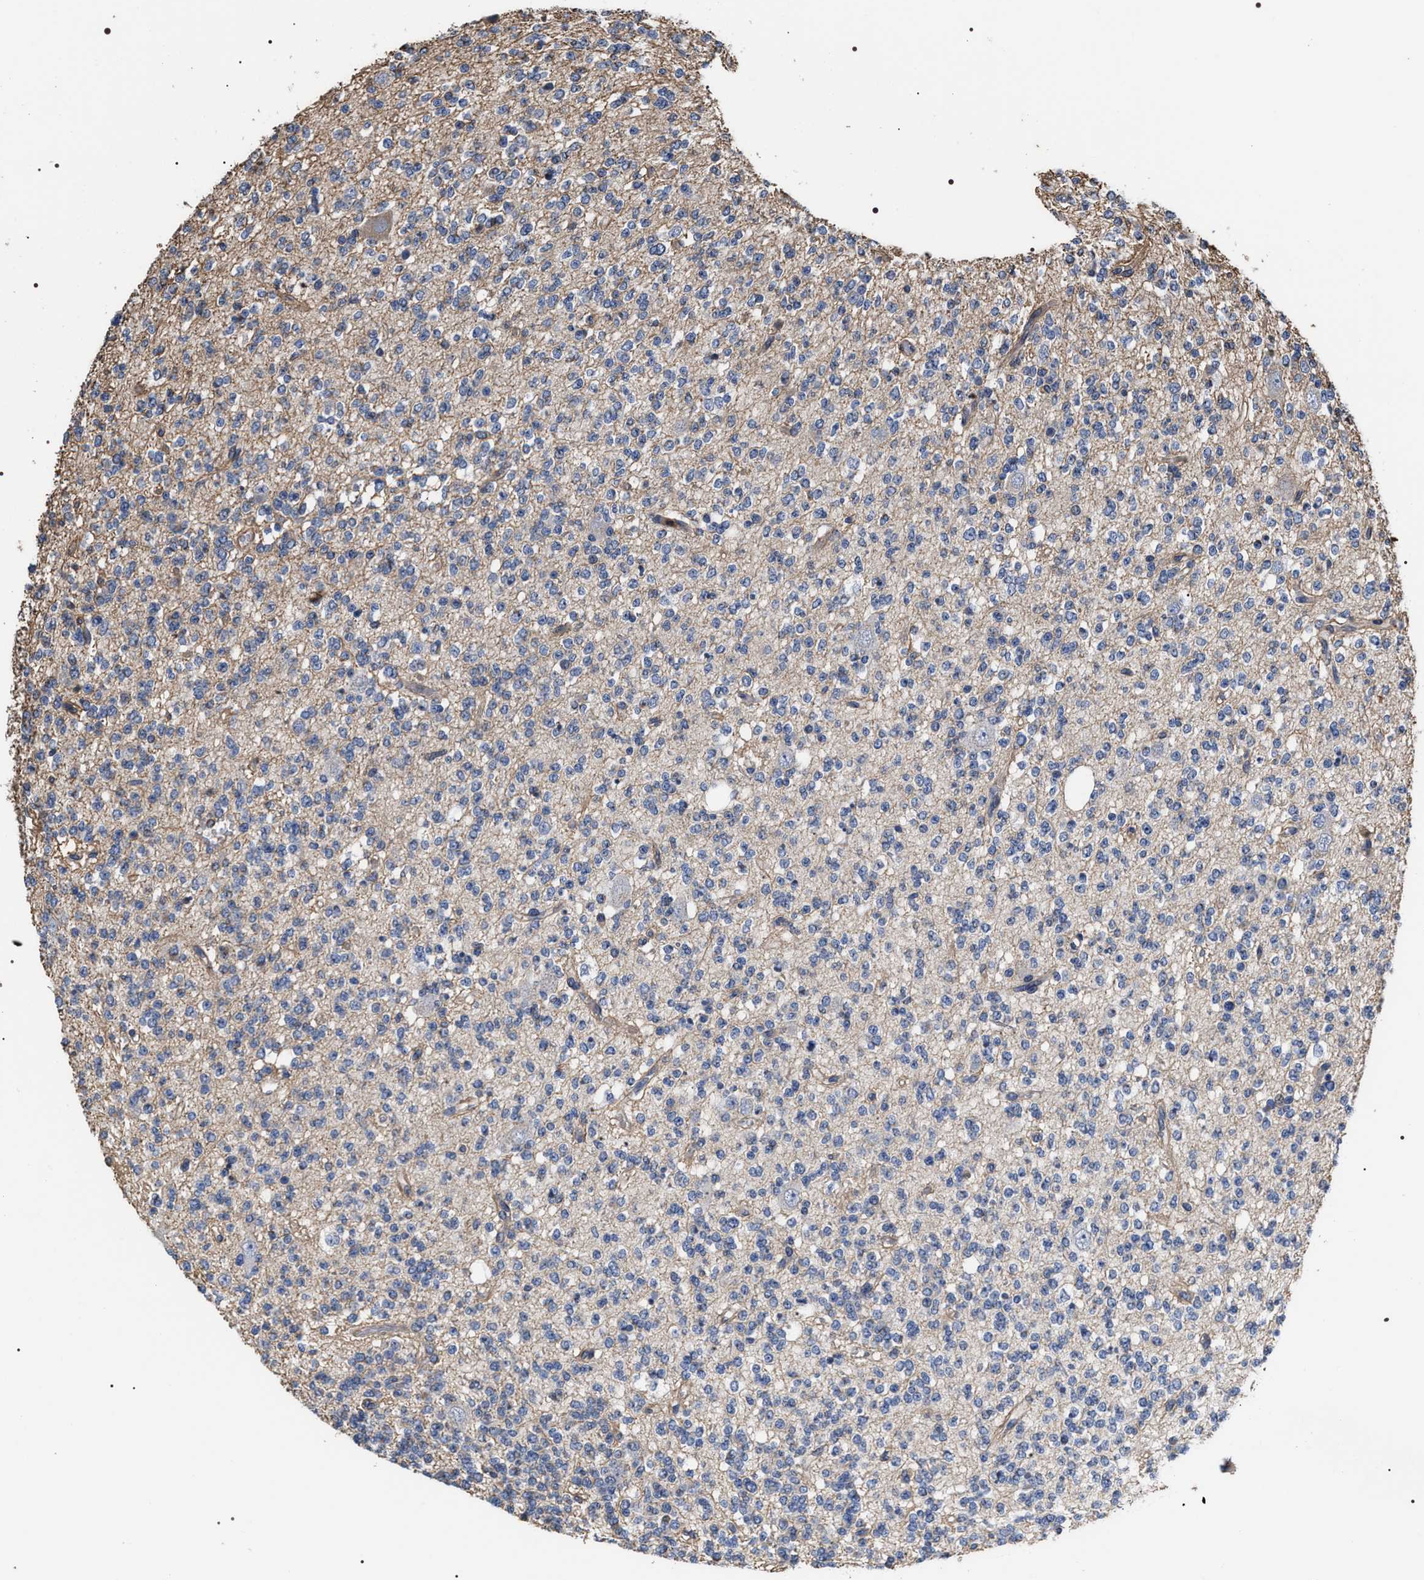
{"staining": {"intensity": "negative", "quantity": "none", "location": "none"}, "tissue": "glioma", "cell_type": "Tumor cells", "image_type": "cancer", "snomed": [{"axis": "morphology", "description": "Glioma, malignant, Low grade"}, {"axis": "topography", "description": "Brain"}], "caption": "High power microscopy image of an IHC micrograph of malignant glioma (low-grade), revealing no significant staining in tumor cells. (Stains: DAB (3,3'-diaminobenzidine) immunohistochemistry with hematoxylin counter stain, Microscopy: brightfield microscopy at high magnification).", "gene": "TSPAN33", "patient": {"sex": "male", "age": 38}}